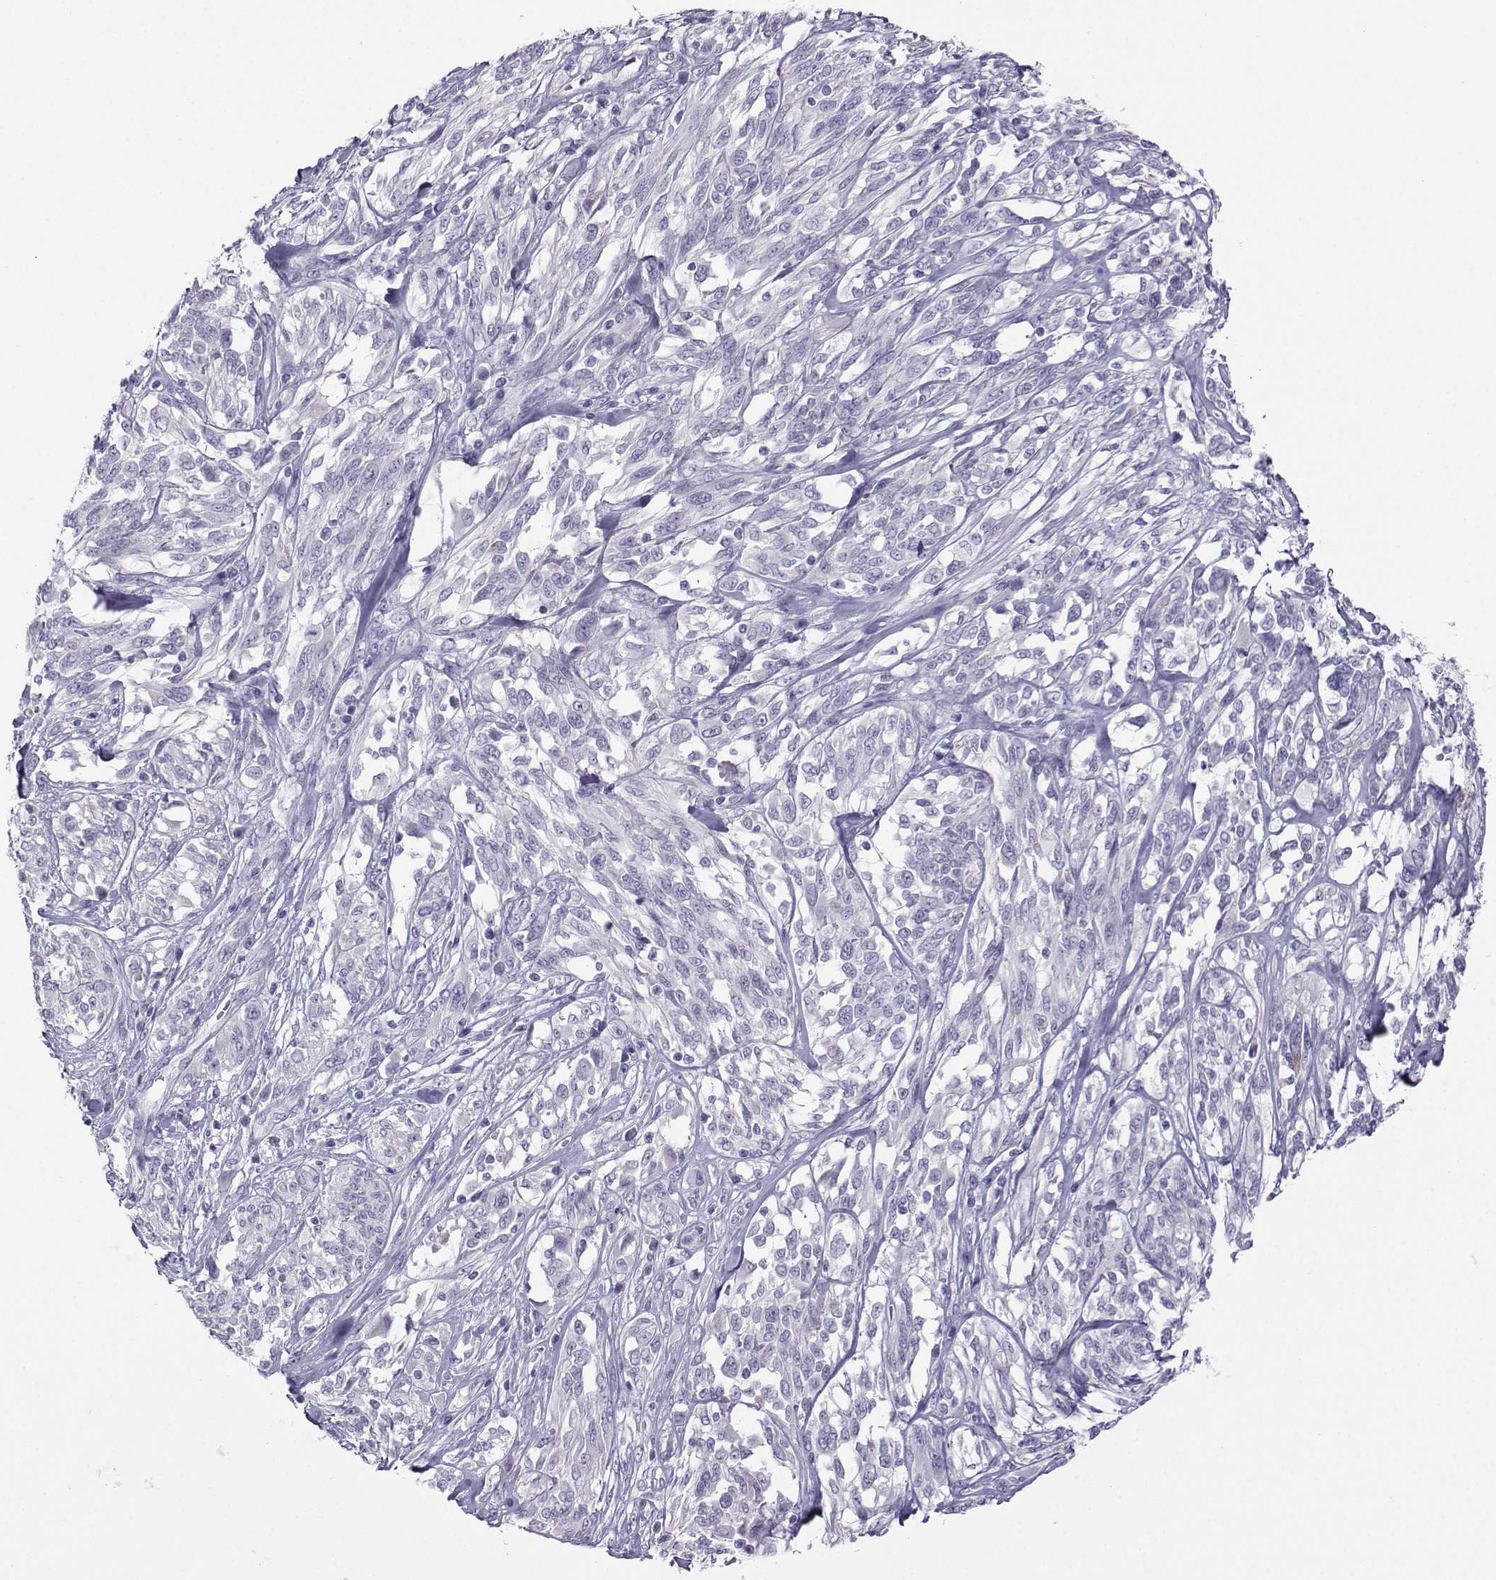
{"staining": {"intensity": "negative", "quantity": "none", "location": "none"}, "tissue": "melanoma", "cell_type": "Tumor cells", "image_type": "cancer", "snomed": [{"axis": "morphology", "description": "Malignant melanoma, NOS"}, {"axis": "topography", "description": "Skin"}], "caption": "Tumor cells are negative for protein expression in human malignant melanoma.", "gene": "FBXO24", "patient": {"sex": "female", "age": 91}}